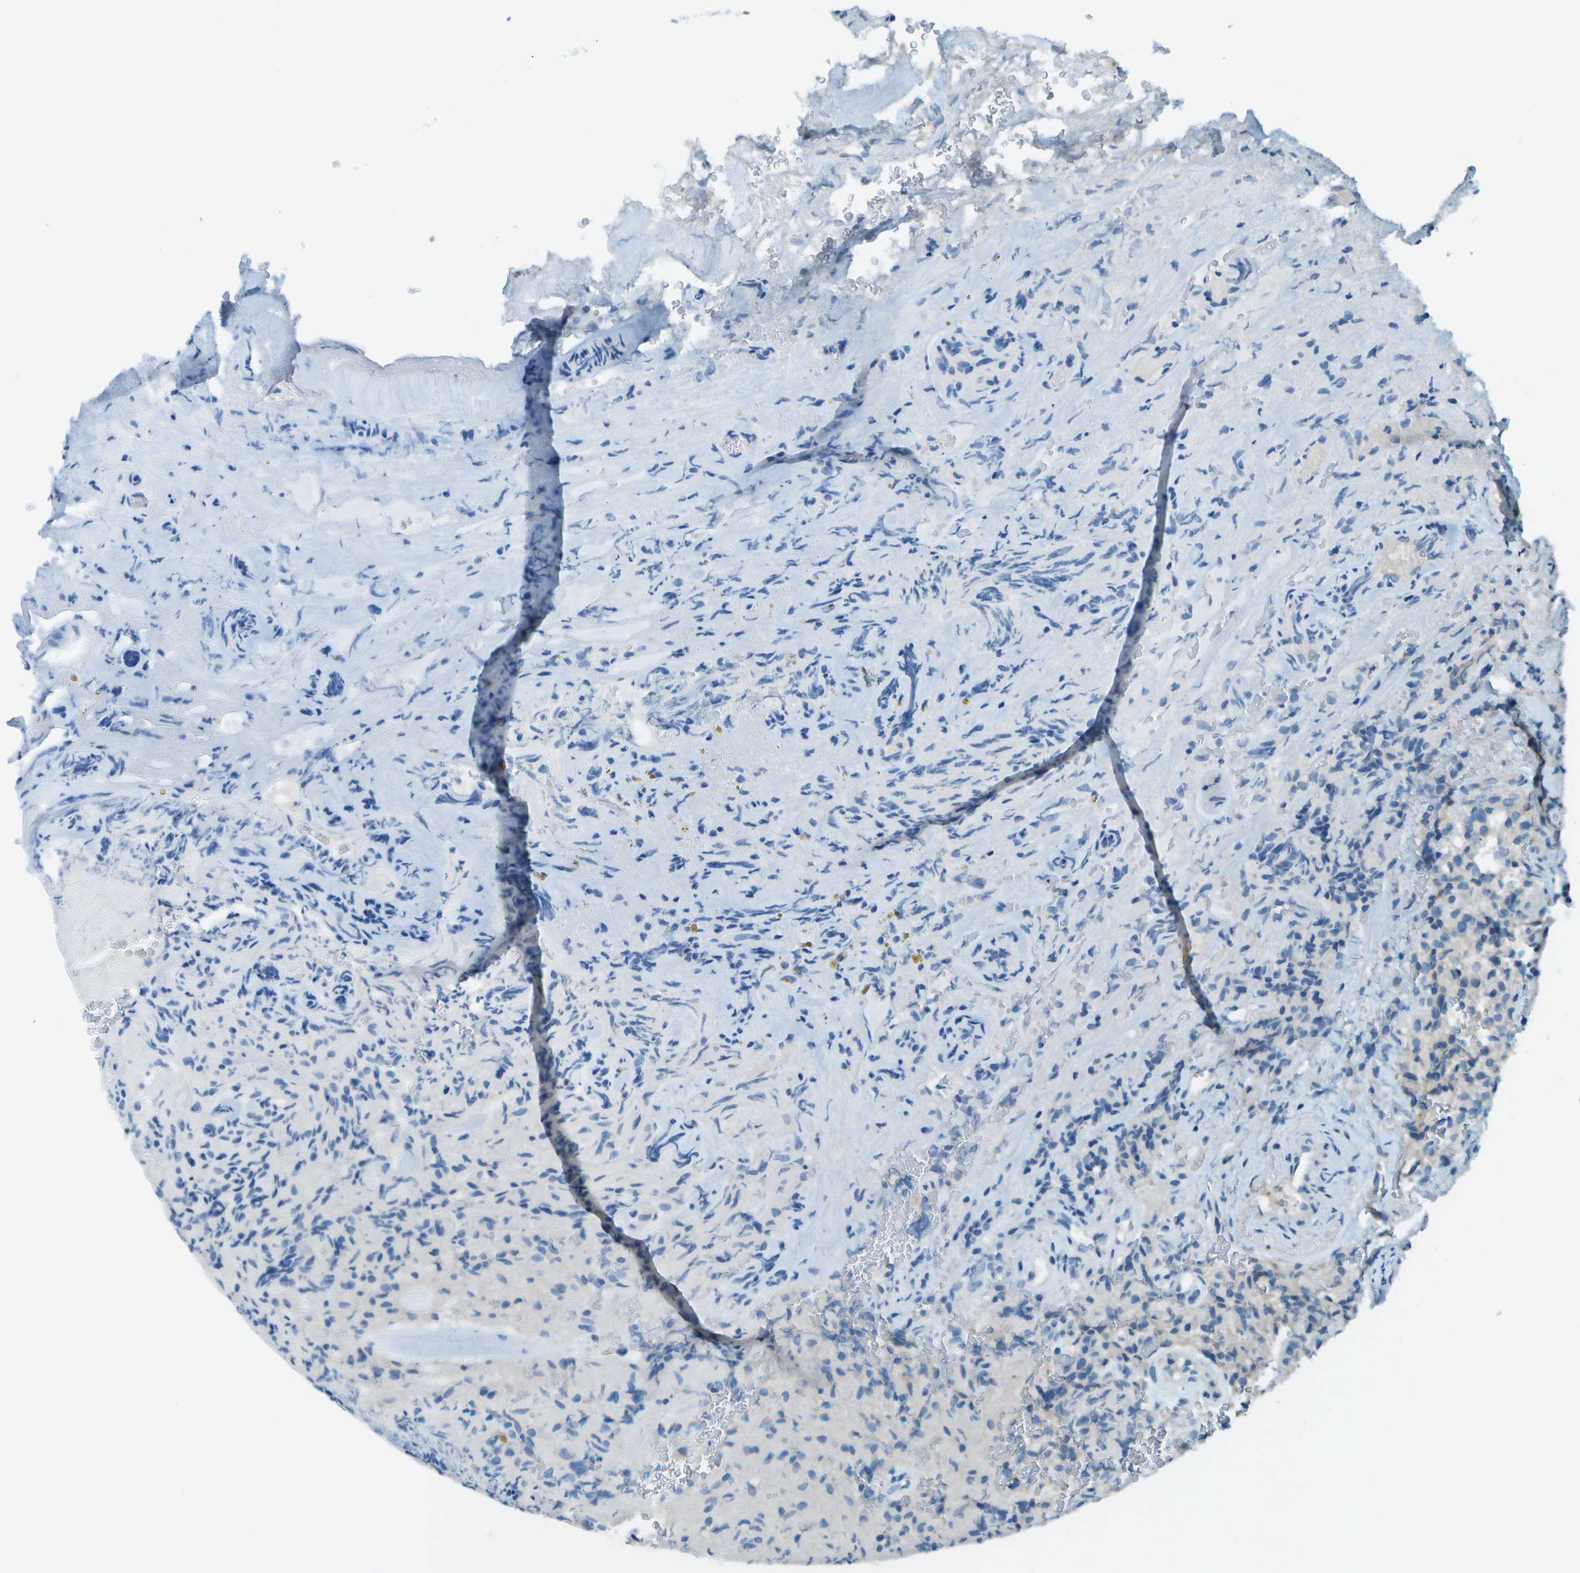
{"staining": {"intensity": "negative", "quantity": "none", "location": "none"}, "tissue": "glioma", "cell_type": "Tumor cells", "image_type": "cancer", "snomed": [{"axis": "morphology", "description": "Glioma, malignant, High grade"}, {"axis": "topography", "description": "Brain"}], "caption": "Malignant glioma (high-grade) stained for a protein using IHC reveals no positivity tumor cells.", "gene": "LGI2", "patient": {"sex": "male", "age": 71}}